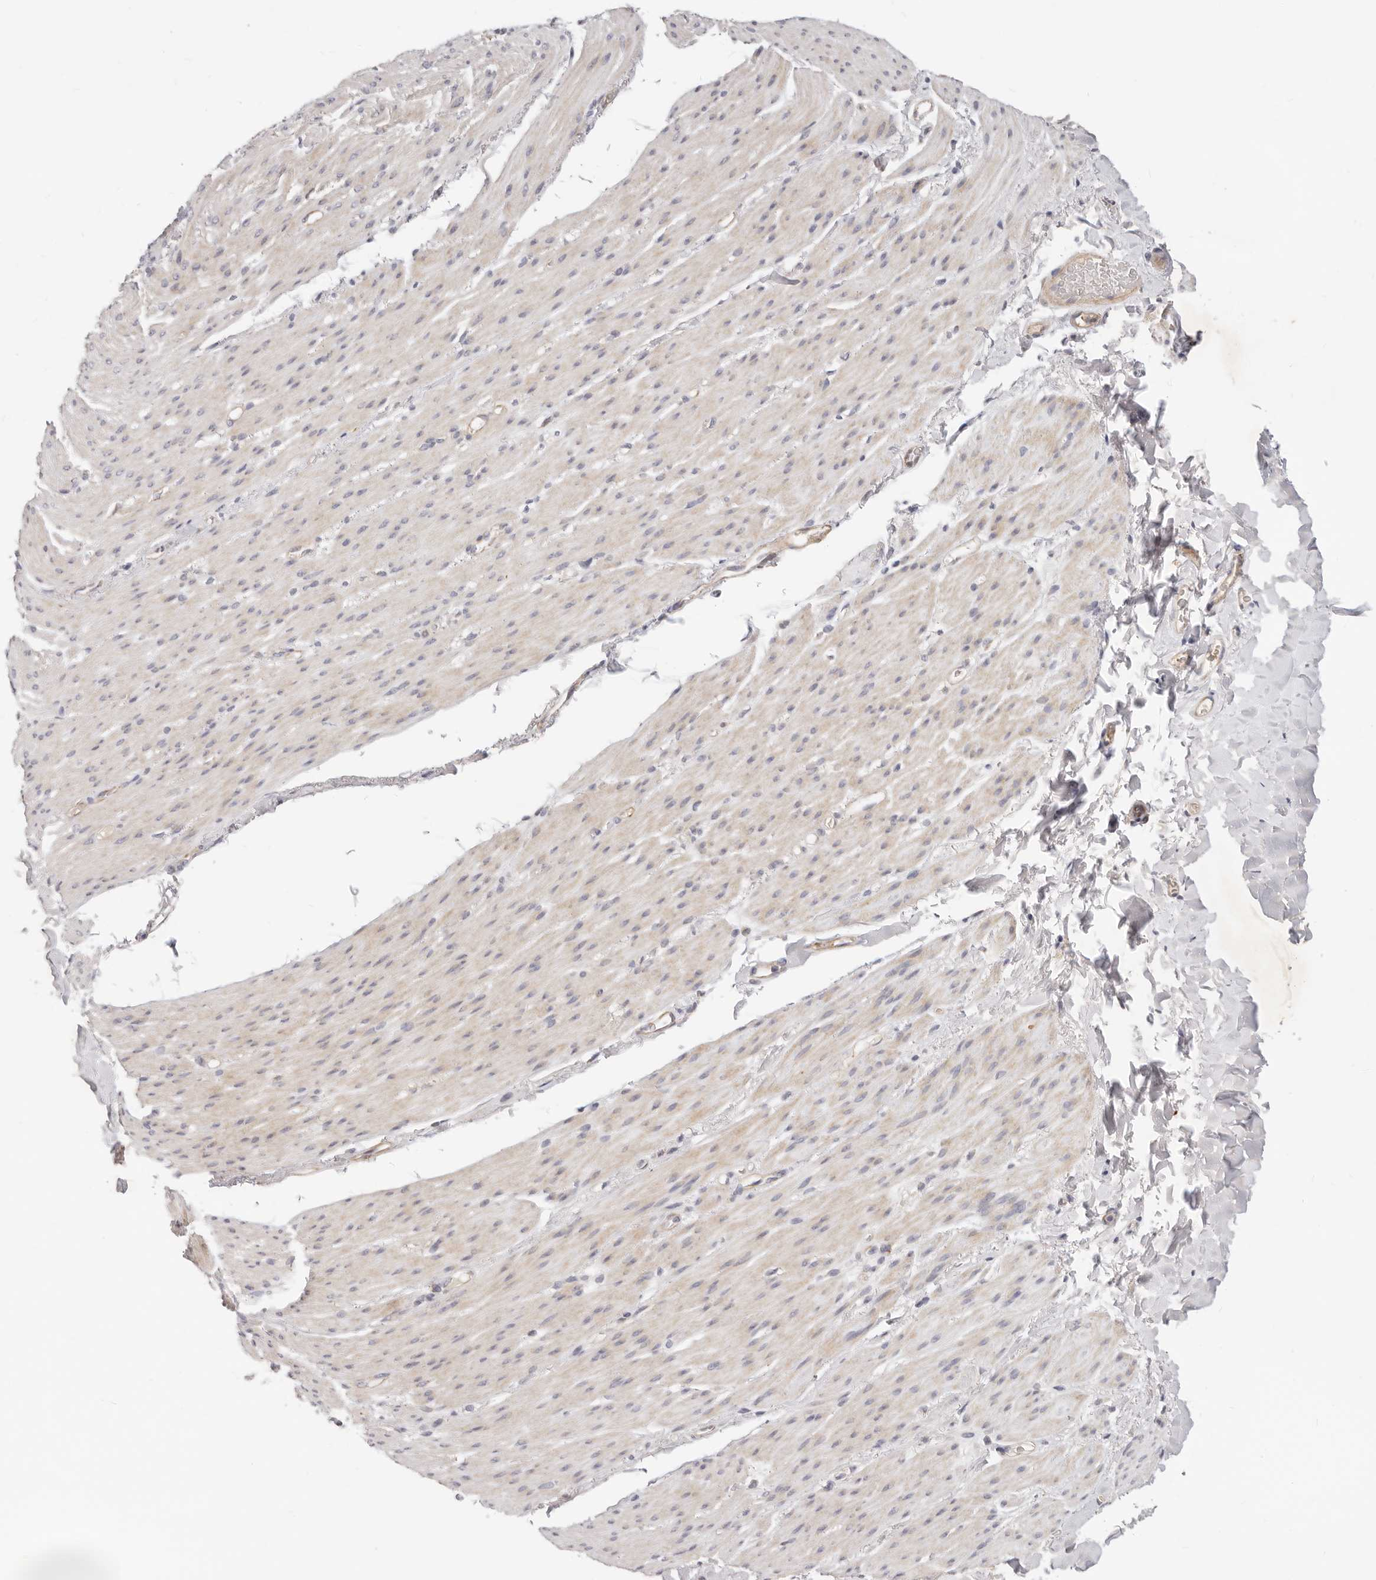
{"staining": {"intensity": "weak", "quantity": "25%-75%", "location": "cytoplasmic/membranous"}, "tissue": "smooth muscle", "cell_type": "Smooth muscle cells", "image_type": "normal", "snomed": [{"axis": "morphology", "description": "Normal tissue, NOS"}, {"axis": "topography", "description": "Colon"}, {"axis": "topography", "description": "Peripheral nerve tissue"}], "caption": "Unremarkable smooth muscle exhibits weak cytoplasmic/membranous expression in about 25%-75% of smooth muscle cells (Brightfield microscopy of DAB IHC at high magnification)..", "gene": "TFB2M", "patient": {"sex": "female", "age": 61}}